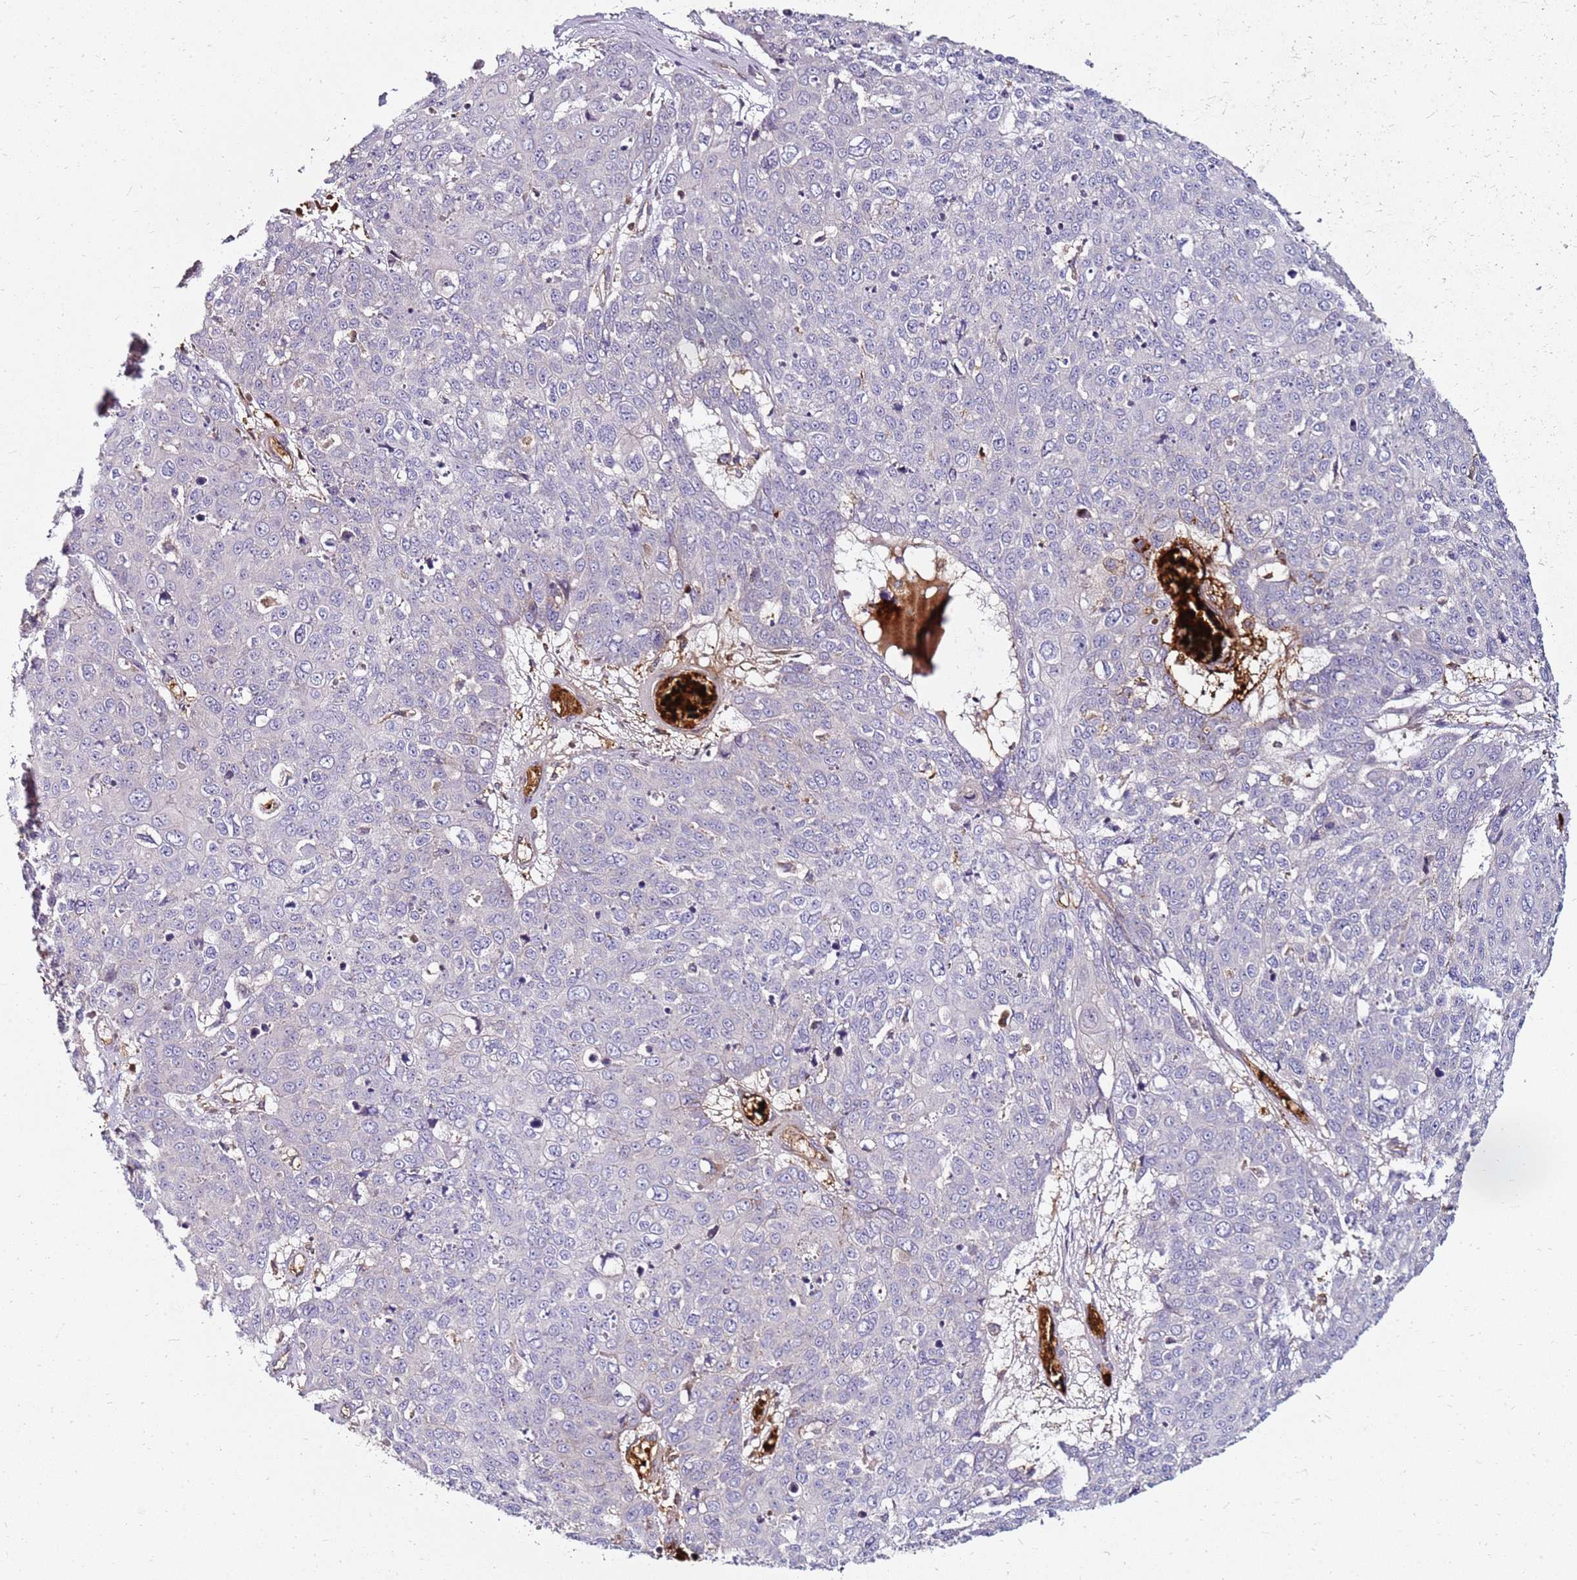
{"staining": {"intensity": "negative", "quantity": "none", "location": "none"}, "tissue": "skin cancer", "cell_type": "Tumor cells", "image_type": "cancer", "snomed": [{"axis": "morphology", "description": "Squamous cell carcinoma, NOS"}, {"axis": "topography", "description": "Skin"}], "caption": "Protein analysis of squamous cell carcinoma (skin) exhibits no significant expression in tumor cells. (DAB (3,3'-diaminobenzidine) IHC visualized using brightfield microscopy, high magnification).", "gene": "RNF11", "patient": {"sex": "male", "age": 71}}